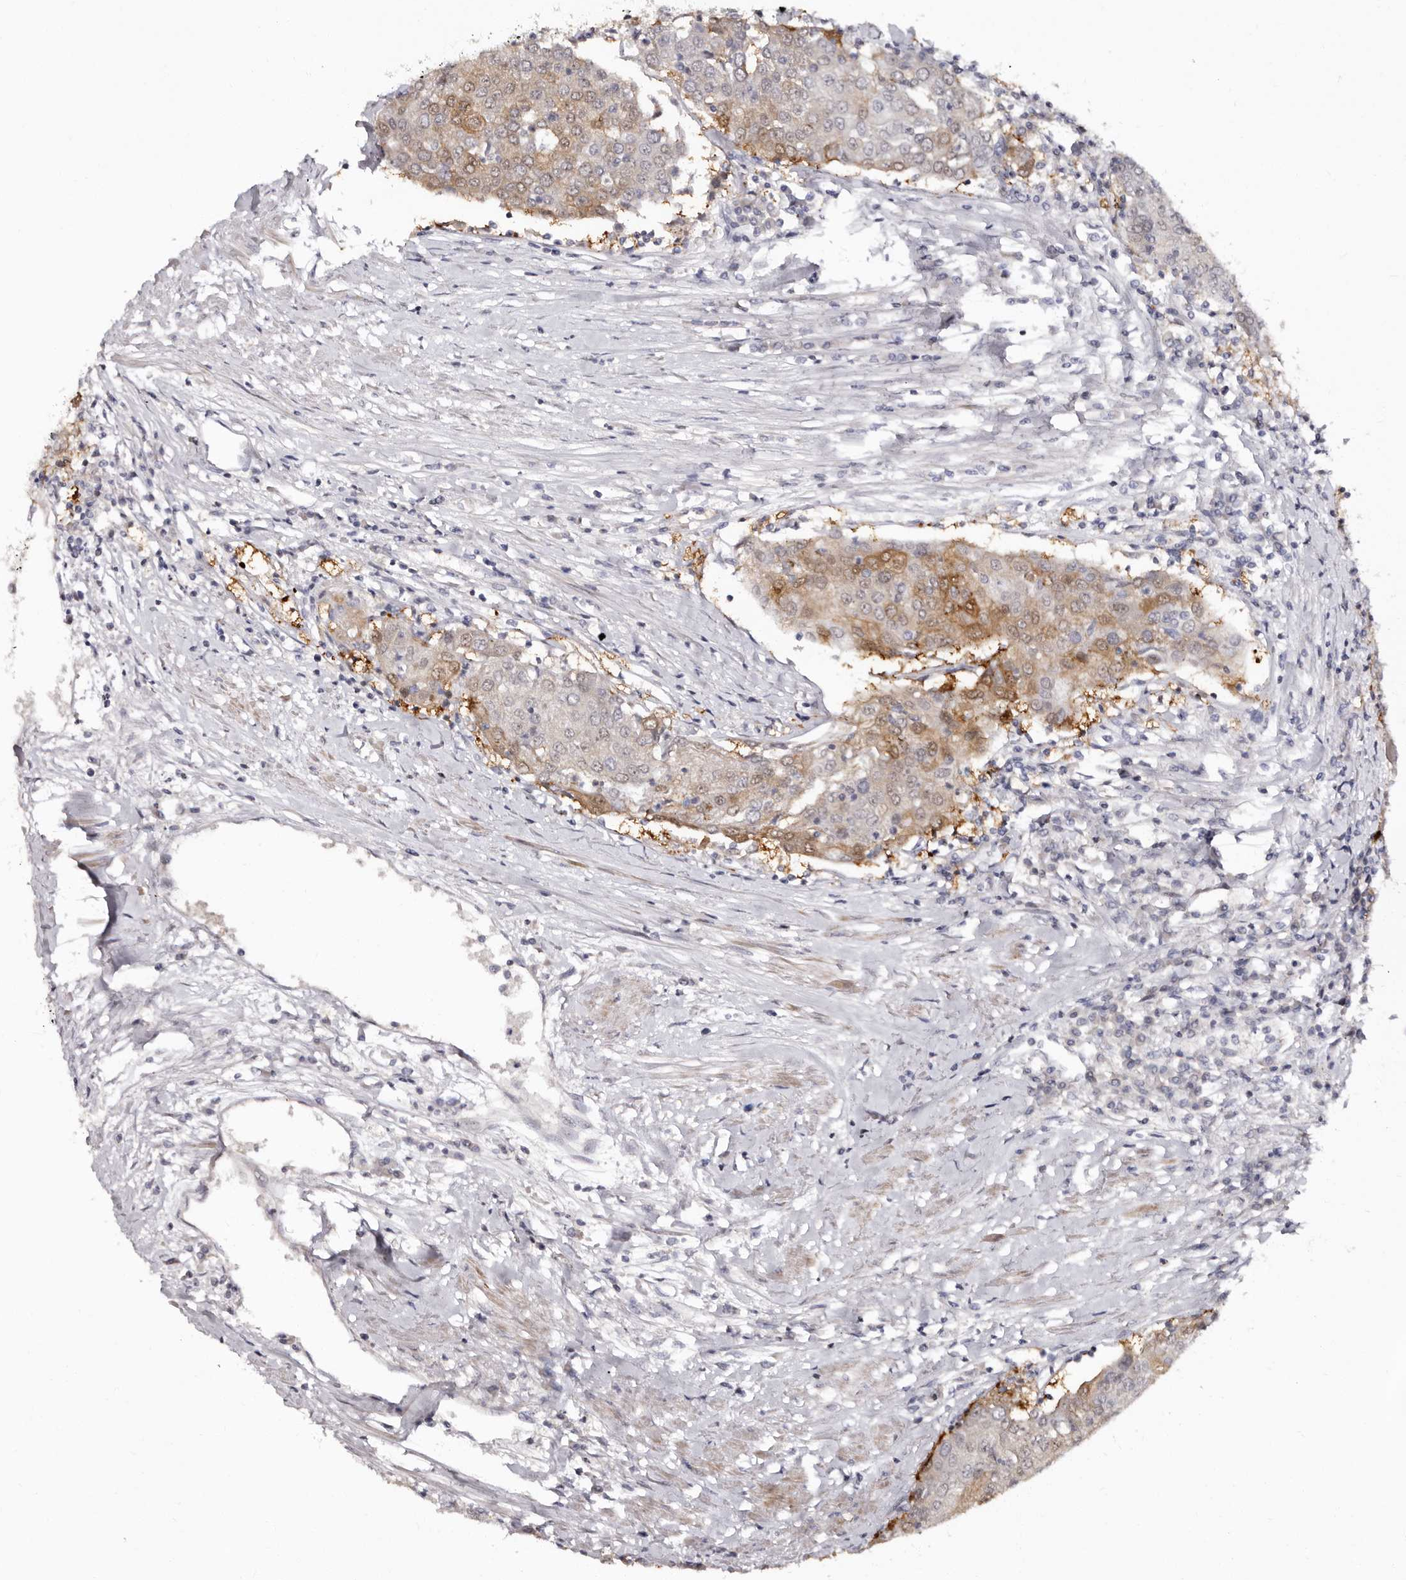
{"staining": {"intensity": "moderate", "quantity": "25%-75%", "location": "cytoplasmic/membranous"}, "tissue": "urothelial cancer", "cell_type": "Tumor cells", "image_type": "cancer", "snomed": [{"axis": "morphology", "description": "Urothelial carcinoma, High grade"}, {"axis": "topography", "description": "Urinary bladder"}], "caption": "Moderate cytoplasmic/membranous expression for a protein is appreciated in approximately 25%-75% of tumor cells of urothelial cancer using immunohistochemistry (IHC).", "gene": "PHF20L1", "patient": {"sex": "female", "age": 85}}